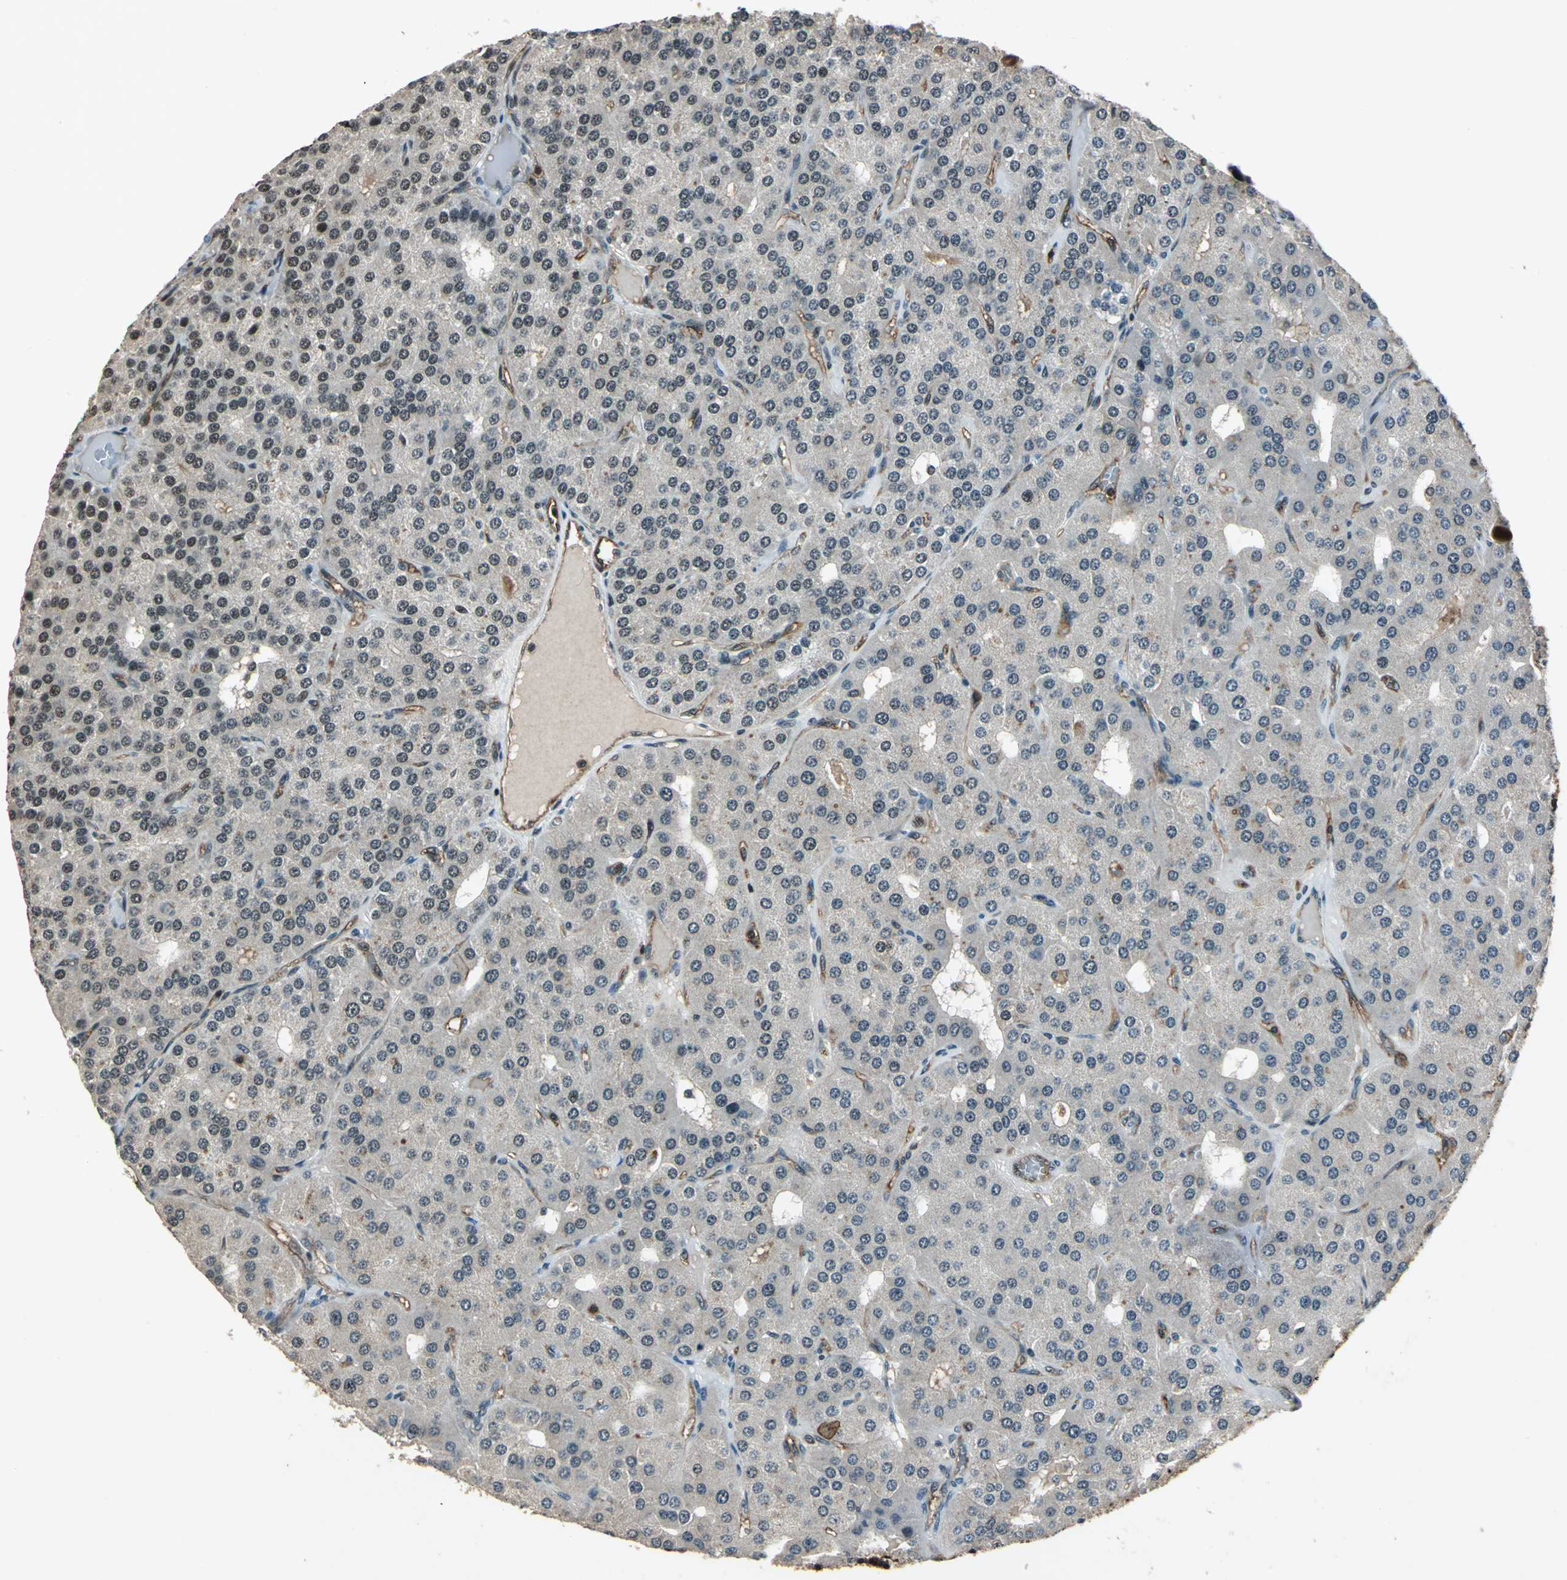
{"staining": {"intensity": "weak", "quantity": "<25%", "location": "cytoplasmic/membranous,nuclear"}, "tissue": "parathyroid gland", "cell_type": "Glandular cells", "image_type": "normal", "snomed": [{"axis": "morphology", "description": "Normal tissue, NOS"}, {"axis": "morphology", "description": "Adenoma, NOS"}, {"axis": "topography", "description": "Parathyroid gland"}], "caption": "Glandular cells are negative for protein expression in normal human parathyroid gland. (Stains: DAB immunohistochemistry with hematoxylin counter stain, Microscopy: brightfield microscopy at high magnification).", "gene": "NR2C2", "patient": {"sex": "female", "age": 86}}